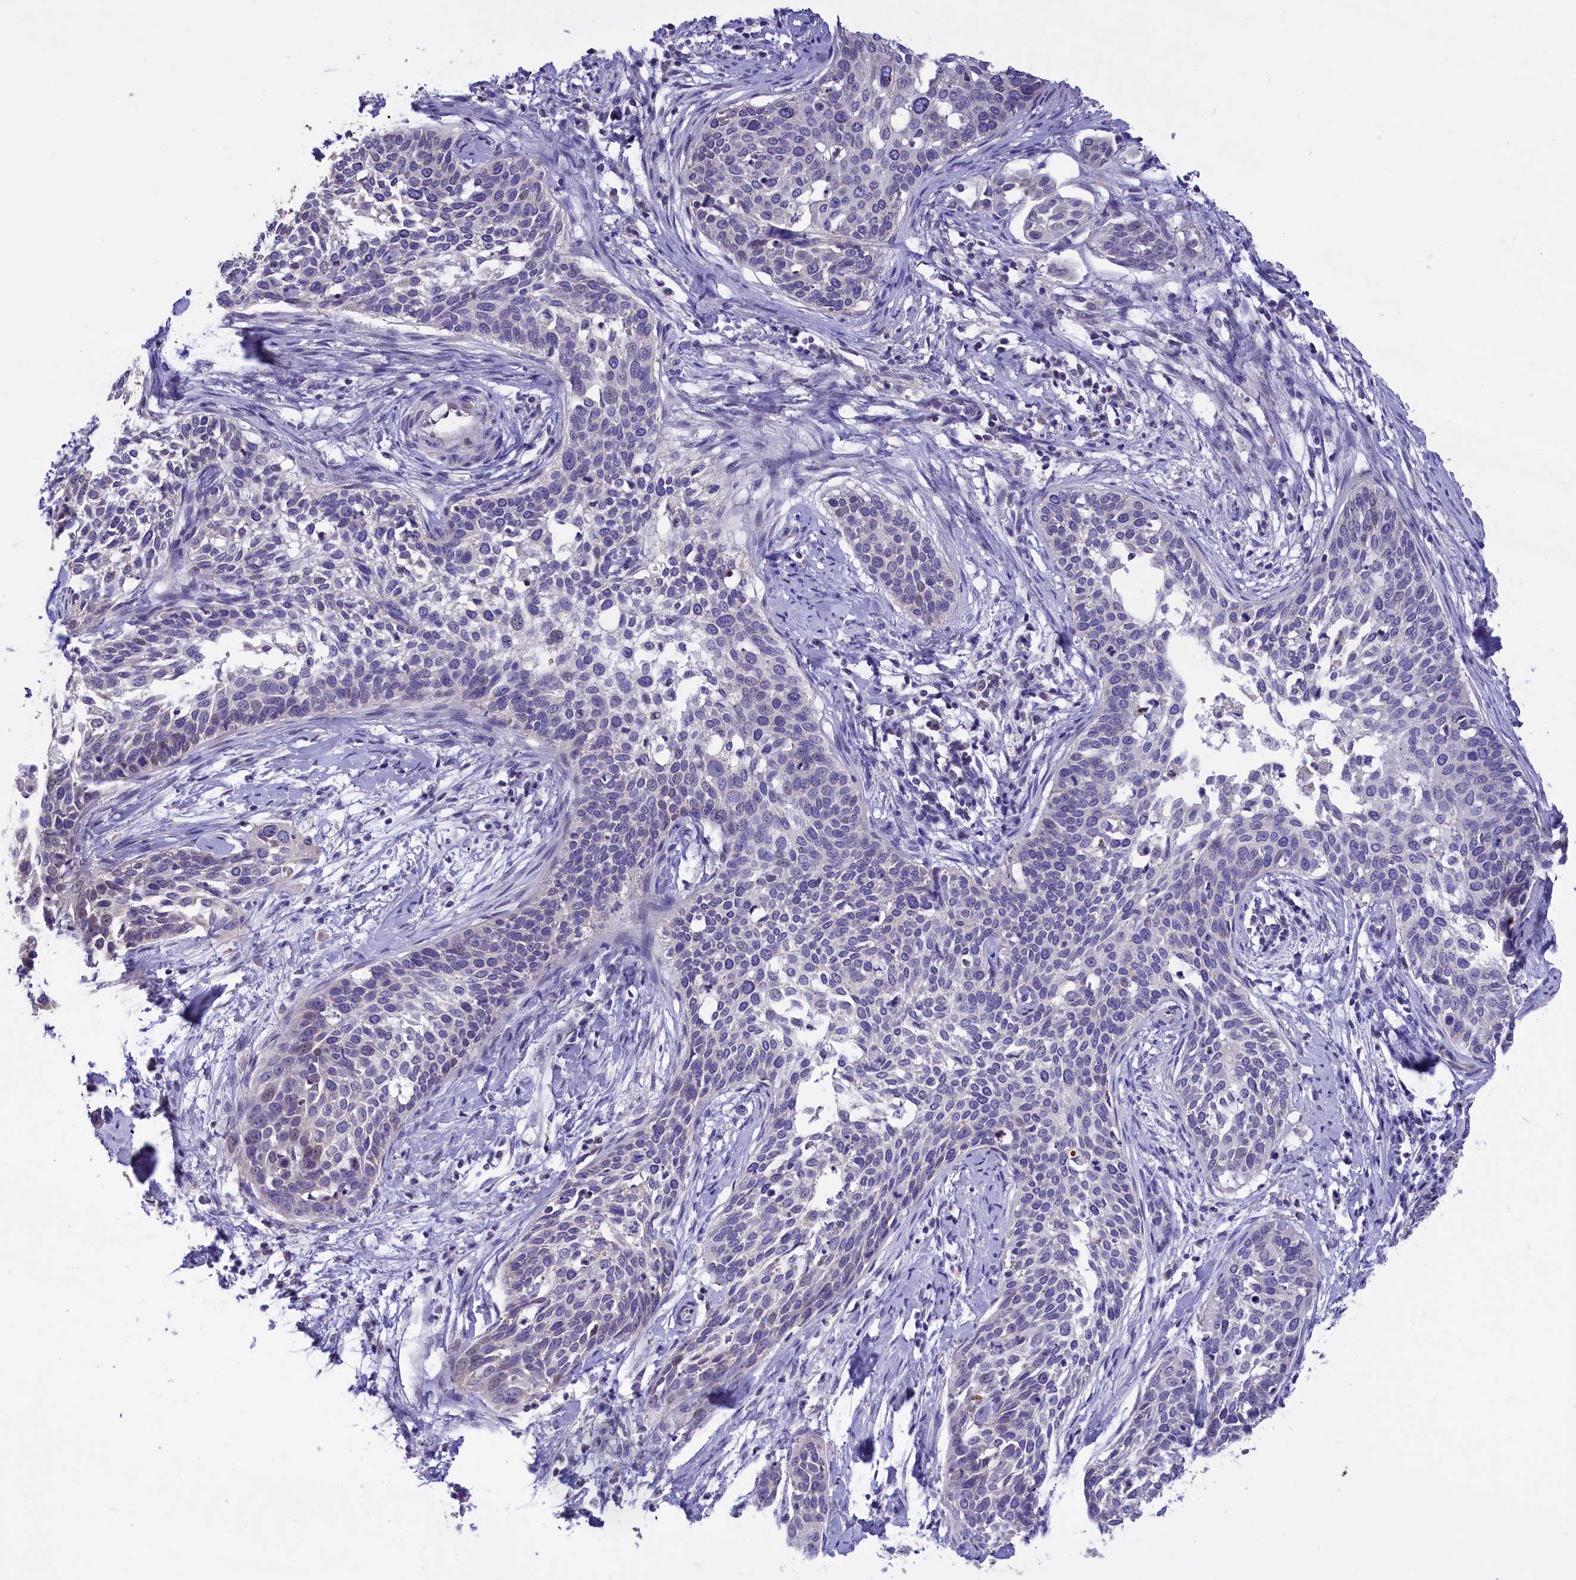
{"staining": {"intensity": "negative", "quantity": "none", "location": "none"}, "tissue": "cervical cancer", "cell_type": "Tumor cells", "image_type": "cancer", "snomed": [{"axis": "morphology", "description": "Squamous cell carcinoma, NOS"}, {"axis": "topography", "description": "Cervix"}], "caption": "A histopathology image of human squamous cell carcinoma (cervical) is negative for staining in tumor cells.", "gene": "CYP2U1", "patient": {"sex": "female", "age": 44}}